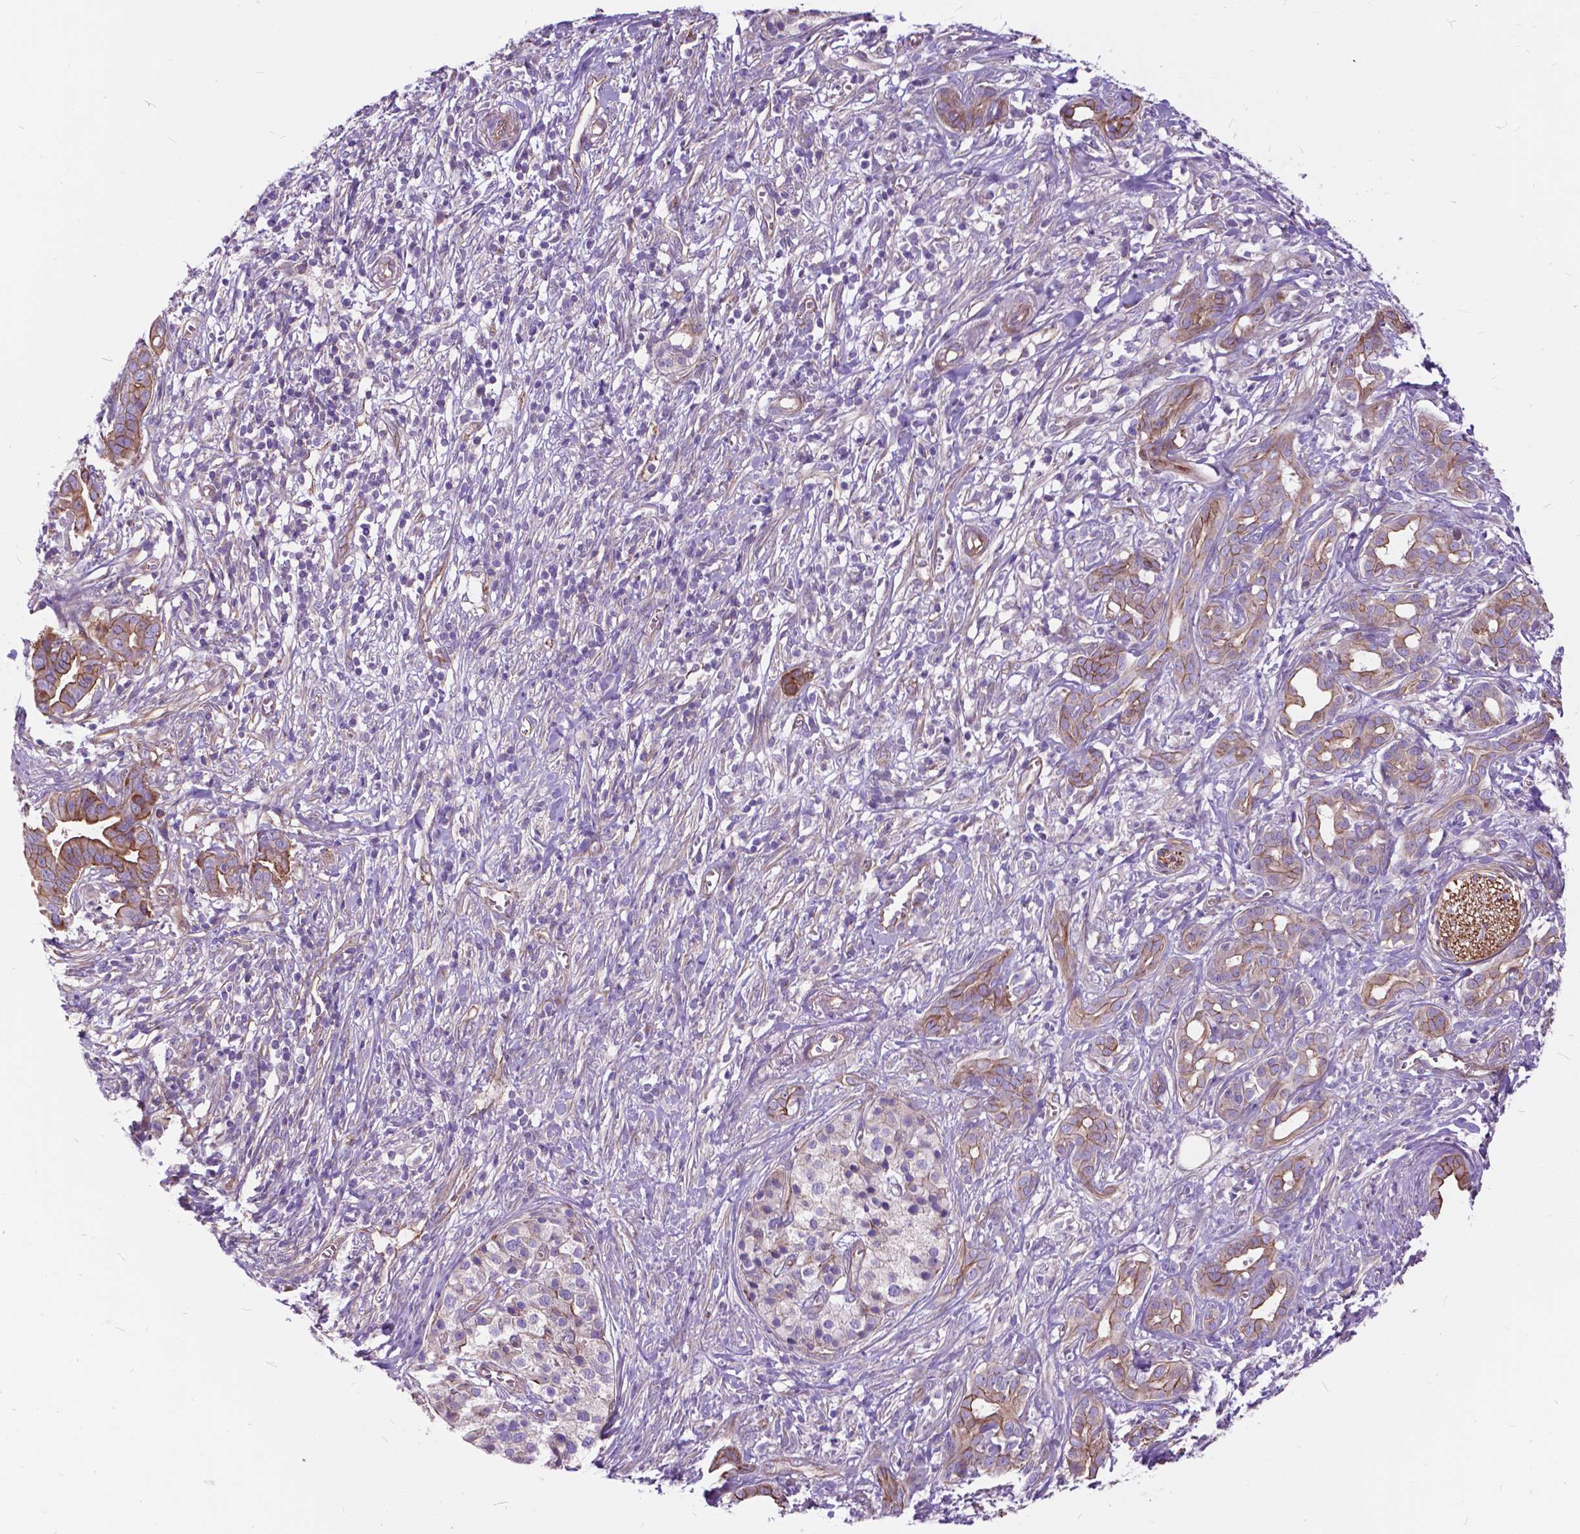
{"staining": {"intensity": "moderate", "quantity": "25%-75%", "location": "cytoplasmic/membranous"}, "tissue": "pancreatic cancer", "cell_type": "Tumor cells", "image_type": "cancer", "snomed": [{"axis": "morphology", "description": "Adenocarcinoma, NOS"}, {"axis": "topography", "description": "Pancreas"}], "caption": "Protein positivity by IHC demonstrates moderate cytoplasmic/membranous positivity in approximately 25%-75% of tumor cells in pancreatic adenocarcinoma. Nuclei are stained in blue.", "gene": "FLT4", "patient": {"sex": "male", "age": 61}}